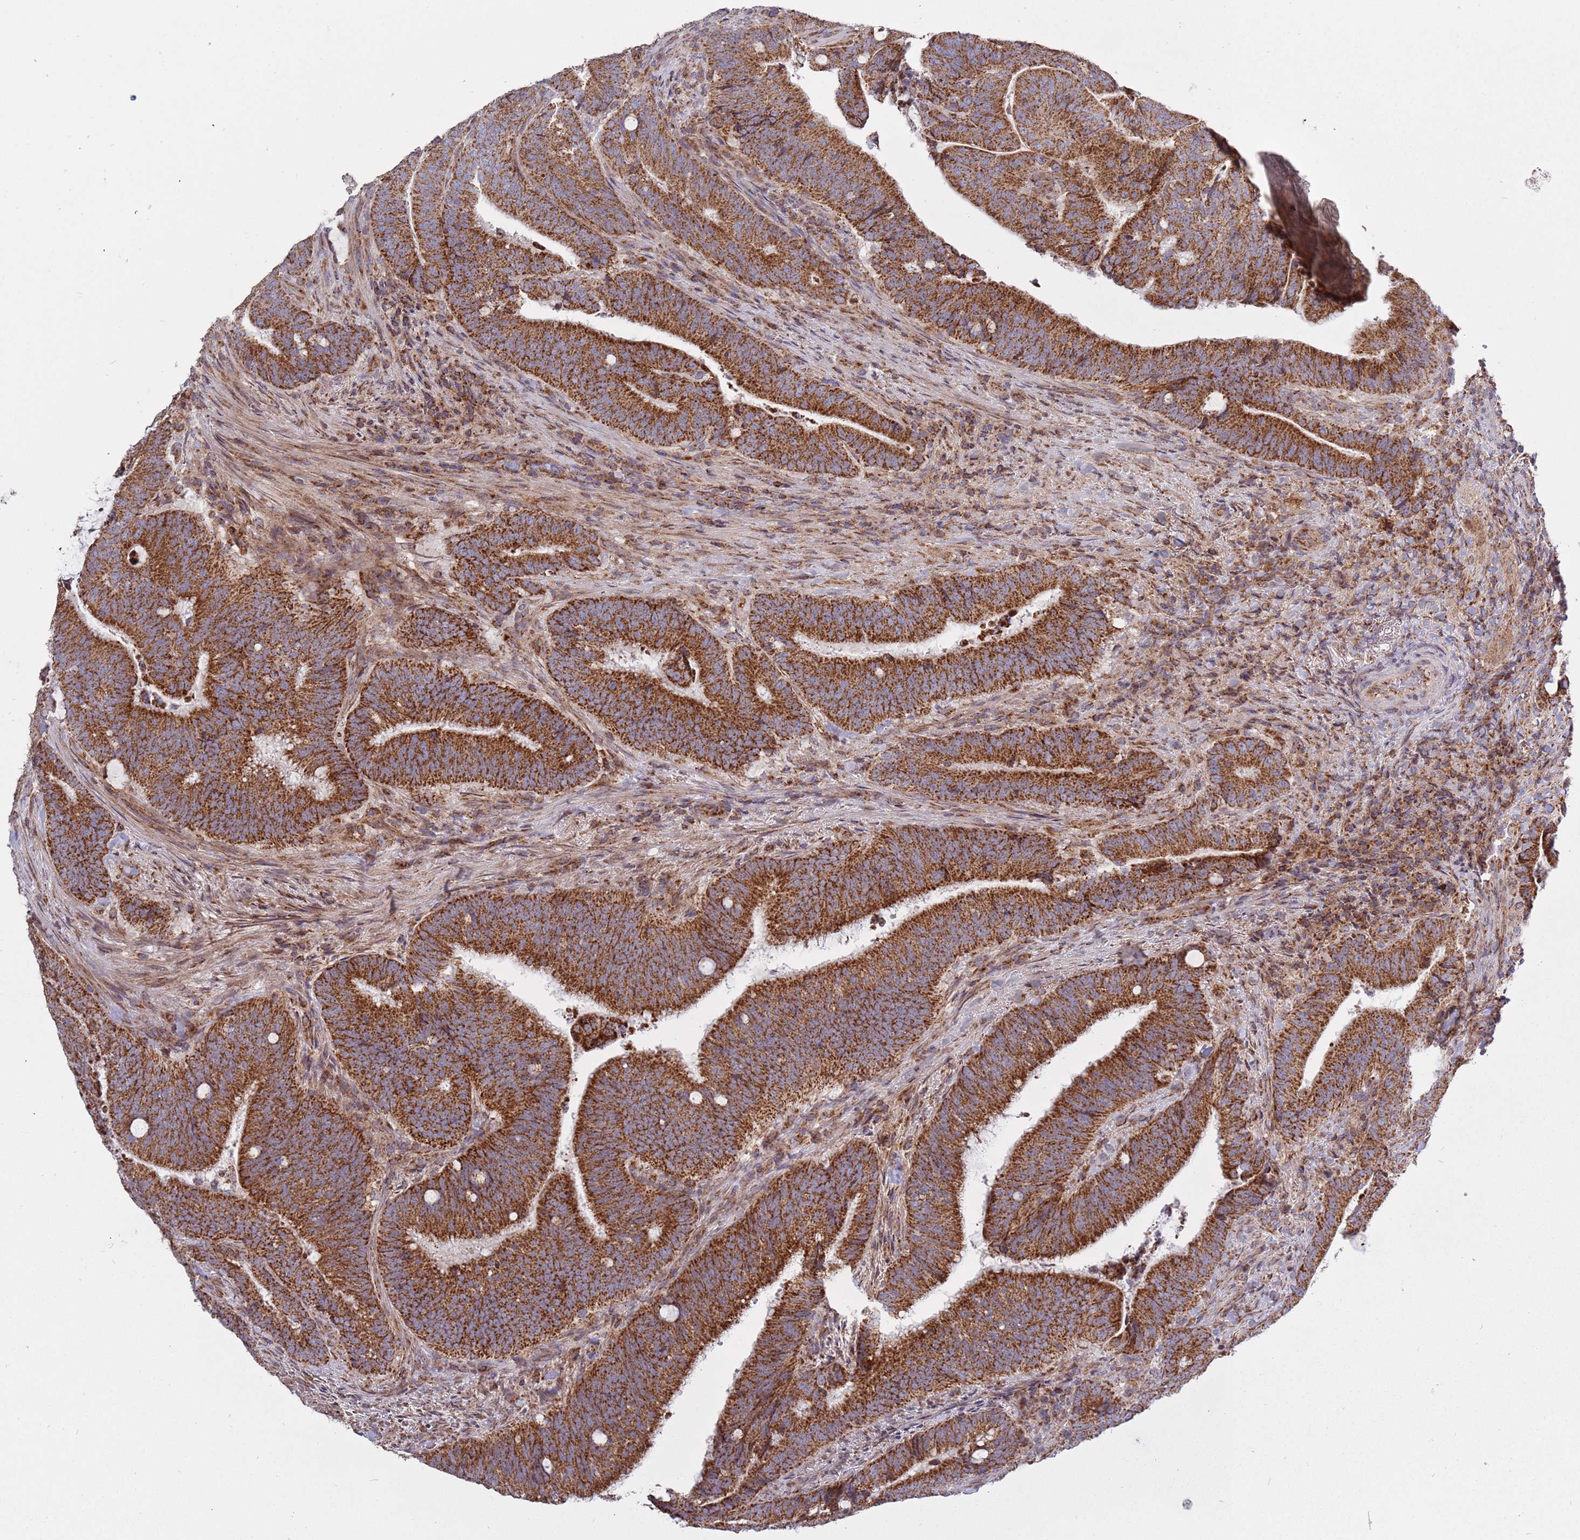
{"staining": {"intensity": "strong", "quantity": ">75%", "location": "cytoplasmic/membranous"}, "tissue": "colorectal cancer", "cell_type": "Tumor cells", "image_type": "cancer", "snomed": [{"axis": "morphology", "description": "Adenocarcinoma, NOS"}, {"axis": "topography", "description": "Colon"}], "caption": "A high-resolution photomicrograph shows IHC staining of adenocarcinoma (colorectal), which shows strong cytoplasmic/membranous positivity in about >75% of tumor cells.", "gene": "IRS4", "patient": {"sex": "female", "age": 43}}